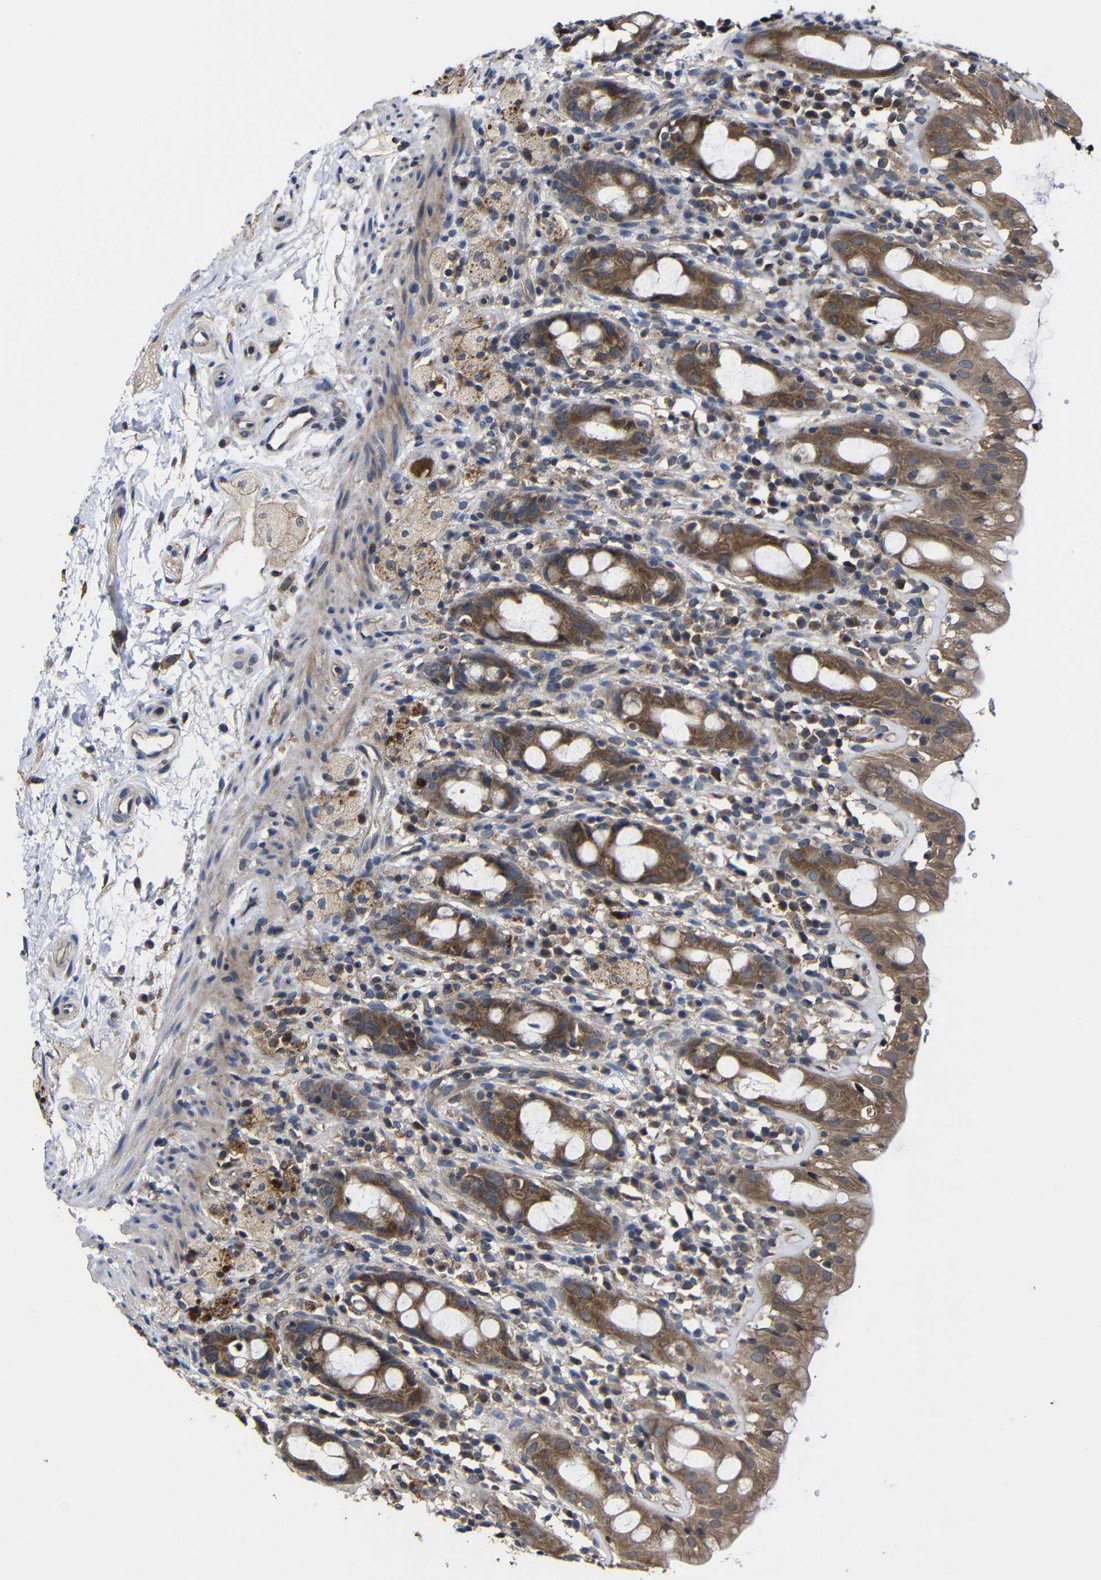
{"staining": {"intensity": "strong", "quantity": ">75%", "location": "cytoplasmic/membranous"}, "tissue": "rectum", "cell_type": "Glandular cells", "image_type": "normal", "snomed": [{"axis": "morphology", "description": "Normal tissue, NOS"}, {"axis": "topography", "description": "Rectum"}], "caption": "Immunohistochemistry (IHC) histopathology image of benign human rectum stained for a protein (brown), which exhibits high levels of strong cytoplasmic/membranous staining in about >75% of glandular cells.", "gene": "LPAR5", "patient": {"sex": "male", "age": 44}}